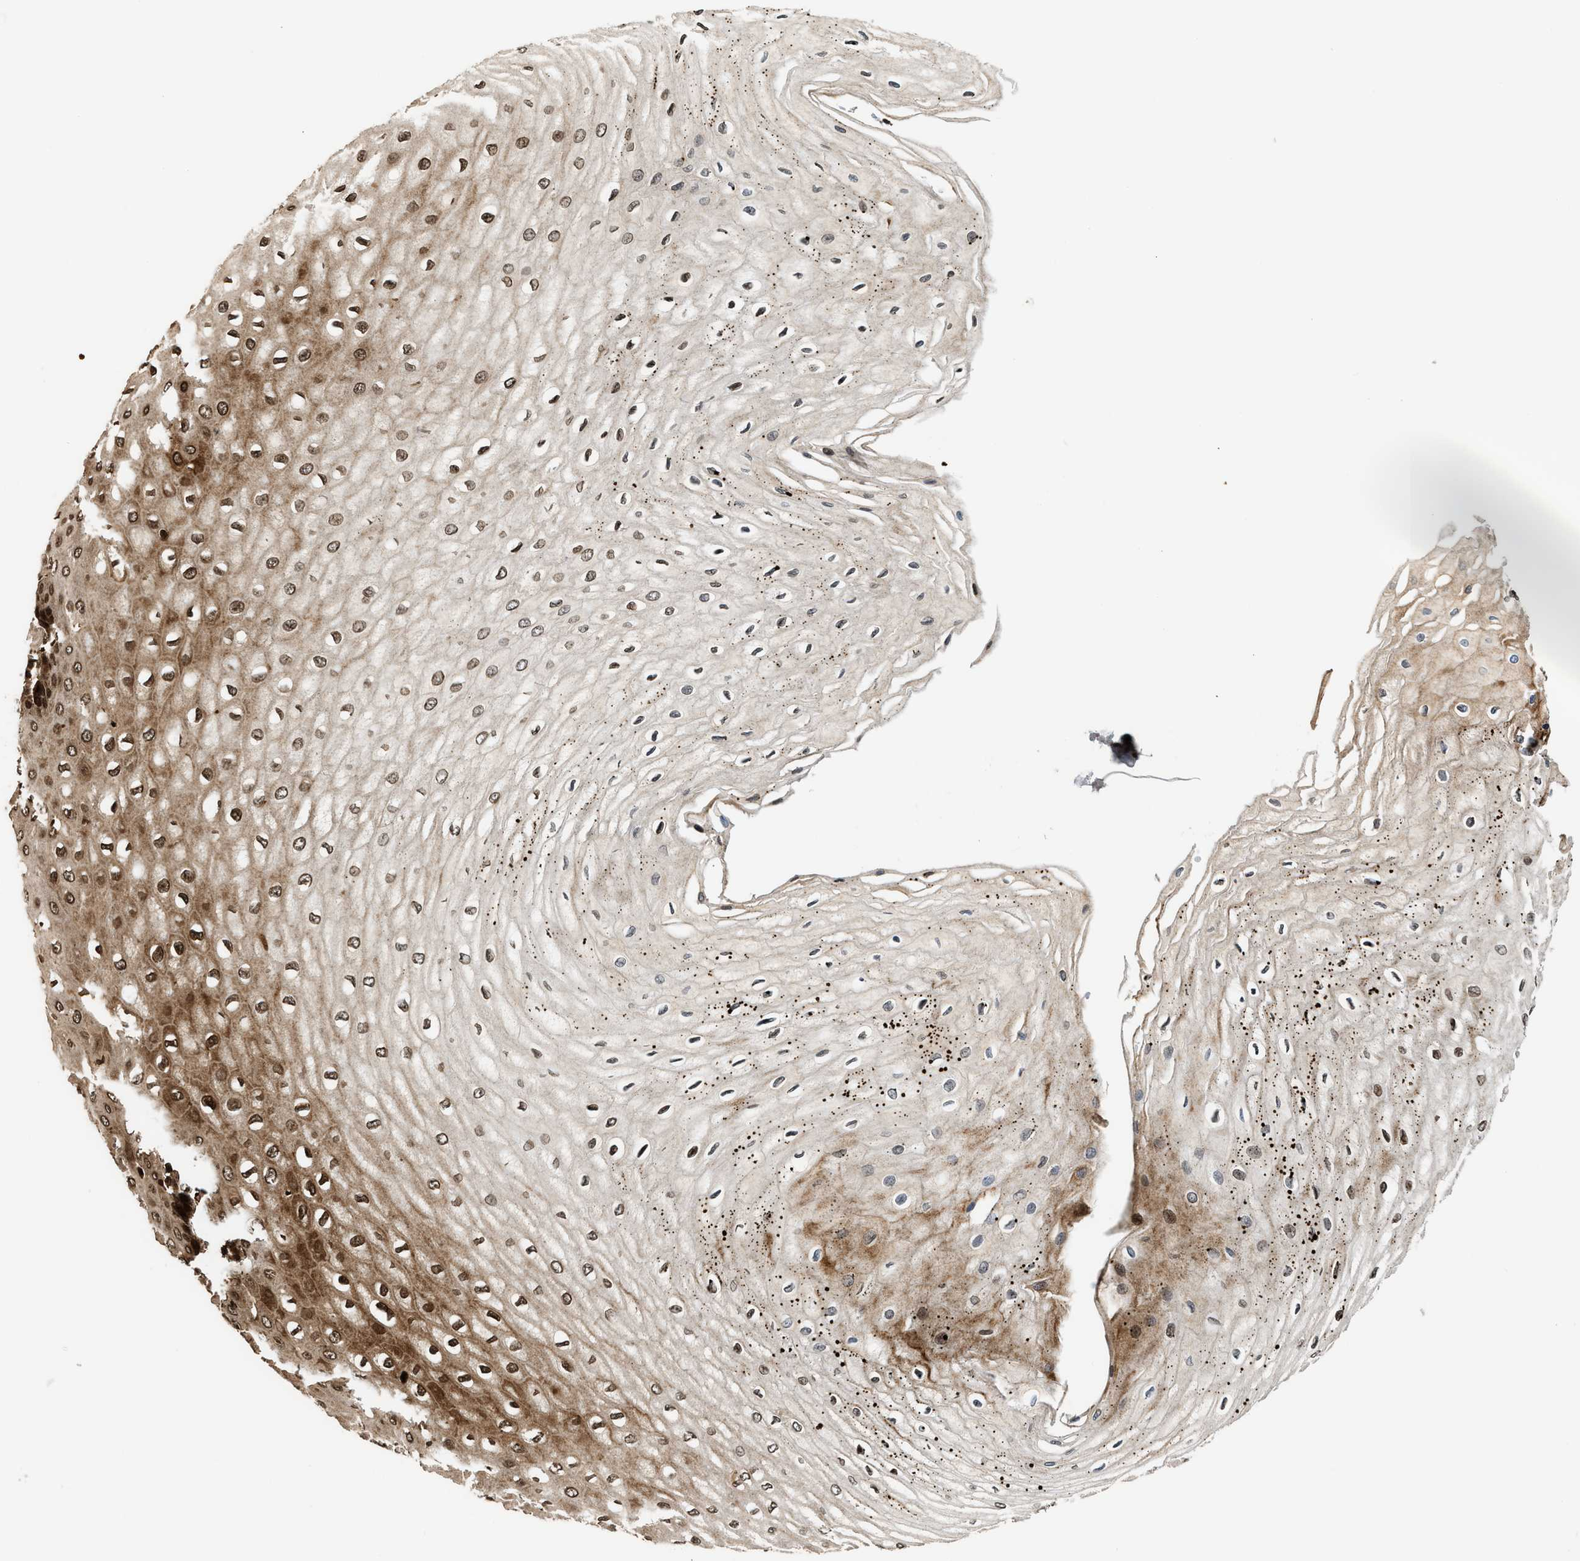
{"staining": {"intensity": "strong", "quantity": ">75%", "location": "cytoplasmic/membranous,nuclear"}, "tissue": "esophagus", "cell_type": "Squamous epithelial cells", "image_type": "normal", "snomed": [{"axis": "morphology", "description": "Normal tissue, NOS"}, {"axis": "morphology", "description": "Squamous cell carcinoma, NOS"}, {"axis": "topography", "description": "Esophagus"}], "caption": "Immunohistochemical staining of benign human esophagus shows high levels of strong cytoplasmic/membranous,nuclear positivity in about >75% of squamous epithelial cells.", "gene": "MDM2", "patient": {"sex": "male", "age": 65}}